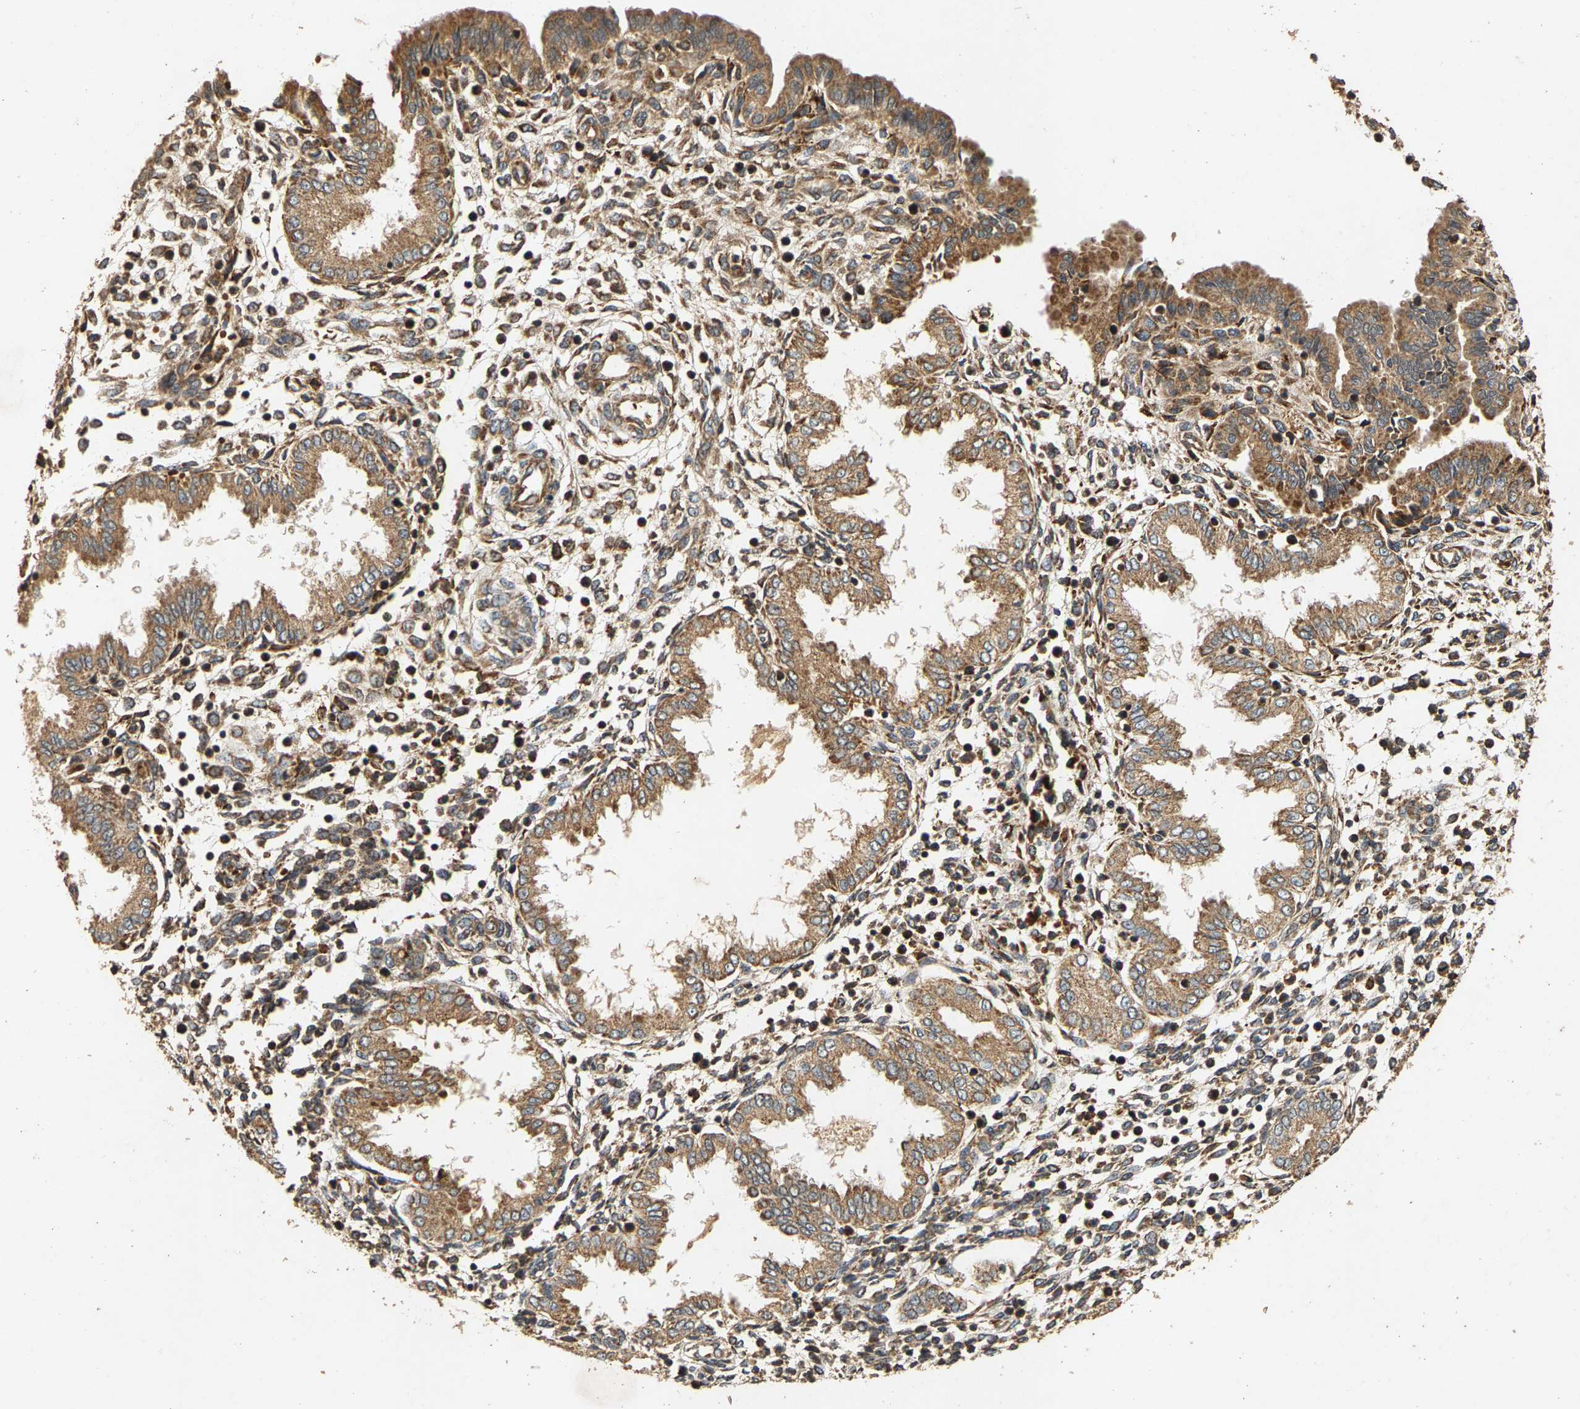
{"staining": {"intensity": "moderate", "quantity": ">75%", "location": "cytoplasmic/membranous"}, "tissue": "endometrium", "cell_type": "Cells in endometrial stroma", "image_type": "normal", "snomed": [{"axis": "morphology", "description": "Normal tissue, NOS"}, {"axis": "topography", "description": "Endometrium"}], "caption": "Cells in endometrial stroma exhibit medium levels of moderate cytoplasmic/membranous staining in about >75% of cells in unremarkable human endometrium. The staining was performed using DAB, with brown indicating positive protein expression. Nuclei are stained blue with hematoxylin.", "gene": "CIDEC", "patient": {"sex": "female", "age": 33}}